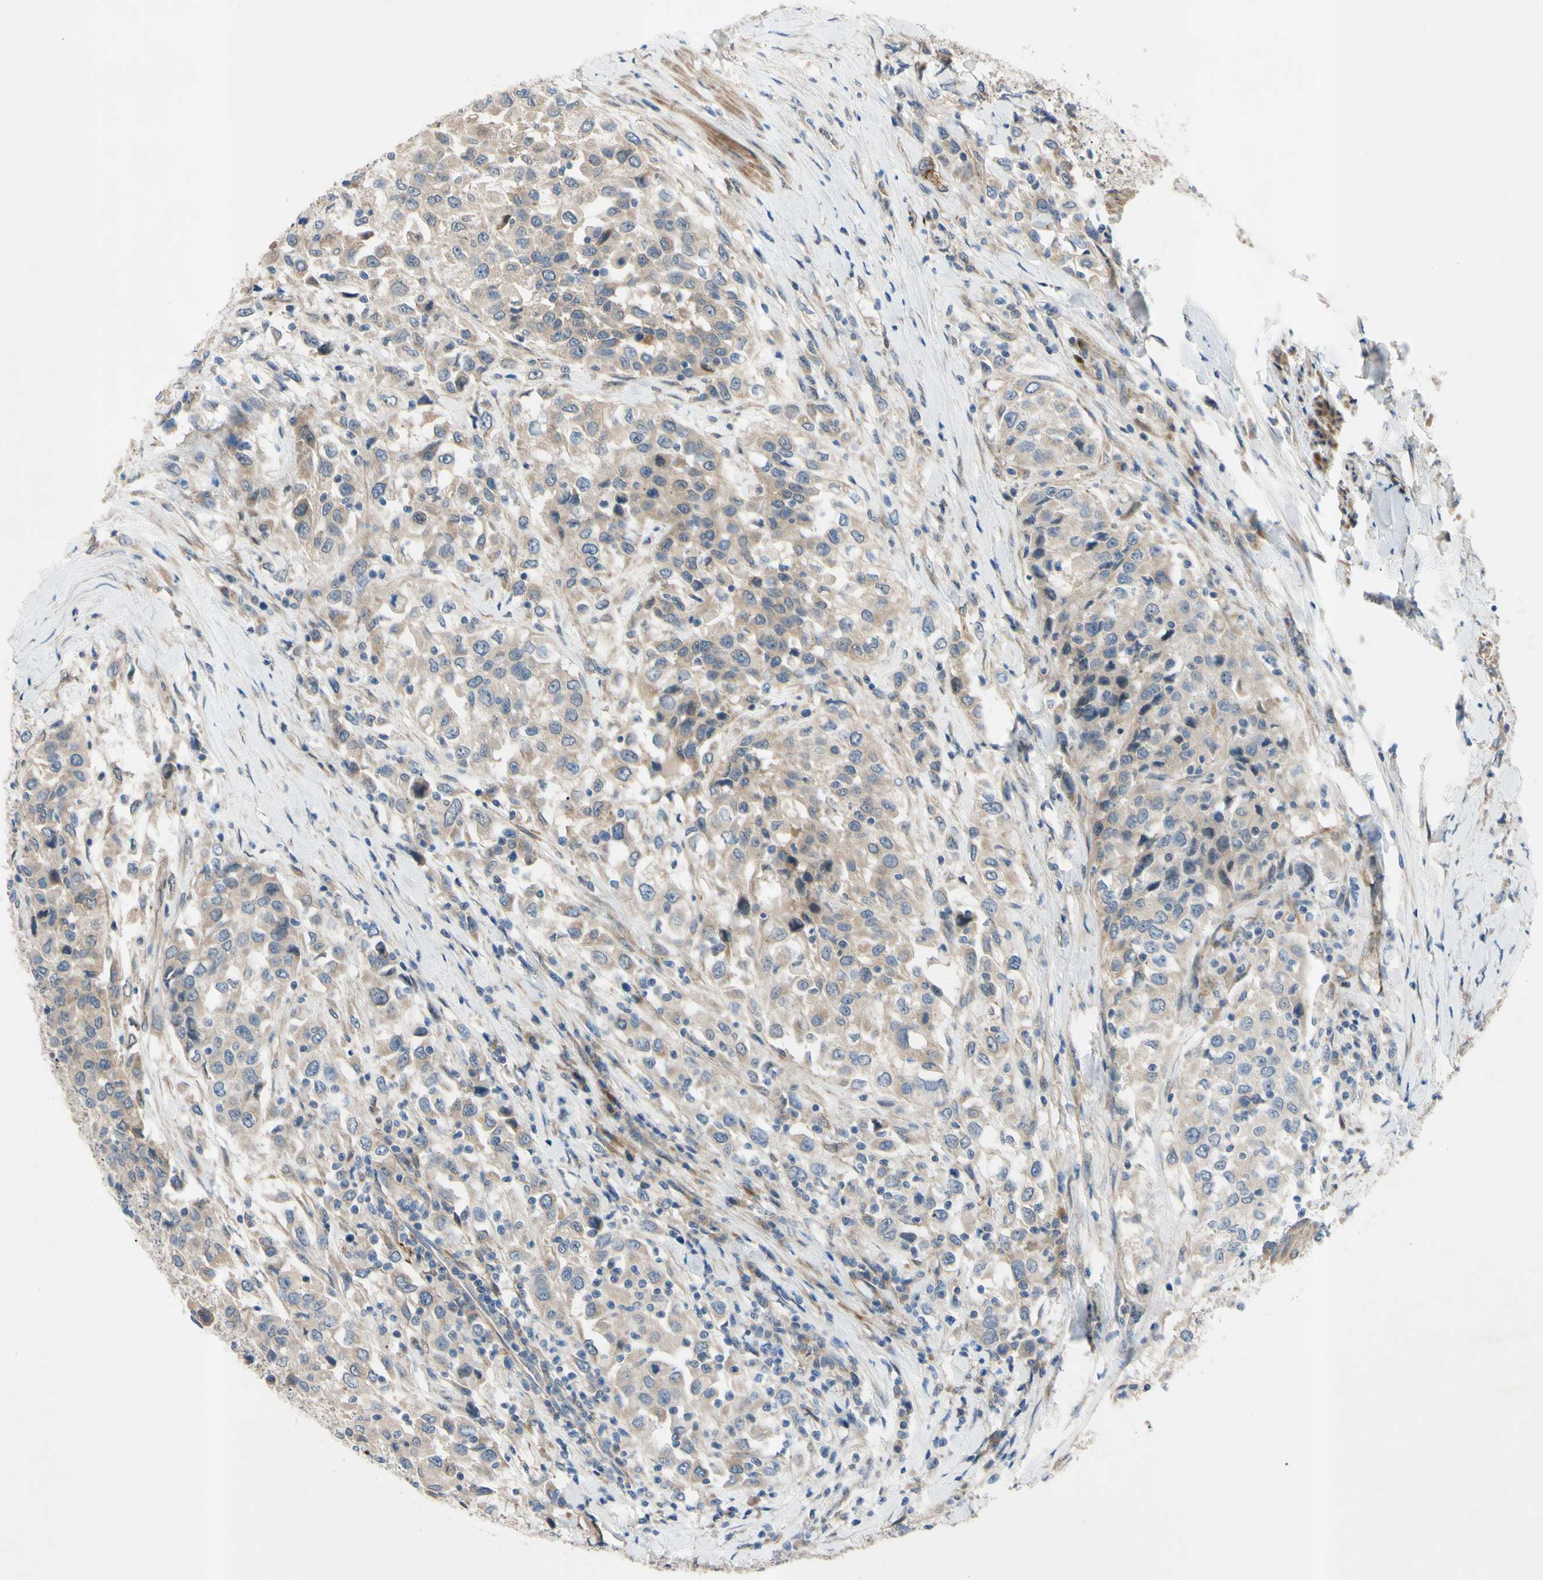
{"staining": {"intensity": "weak", "quantity": "25%-75%", "location": "cytoplasmic/membranous"}, "tissue": "urothelial cancer", "cell_type": "Tumor cells", "image_type": "cancer", "snomed": [{"axis": "morphology", "description": "Urothelial carcinoma, High grade"}, {"axis": "topography", "description": "Urinary bladder"}], "caption": "Immunohistochemistry (IHC) of human high-grade urothelial carcinoma demonstrates low levels of weak cytoplasmic/membranous positivity in approximately 25%-75% of tumor cells.", "gene": "SVIL", "patient": {"sex": "female", "age": 80}}